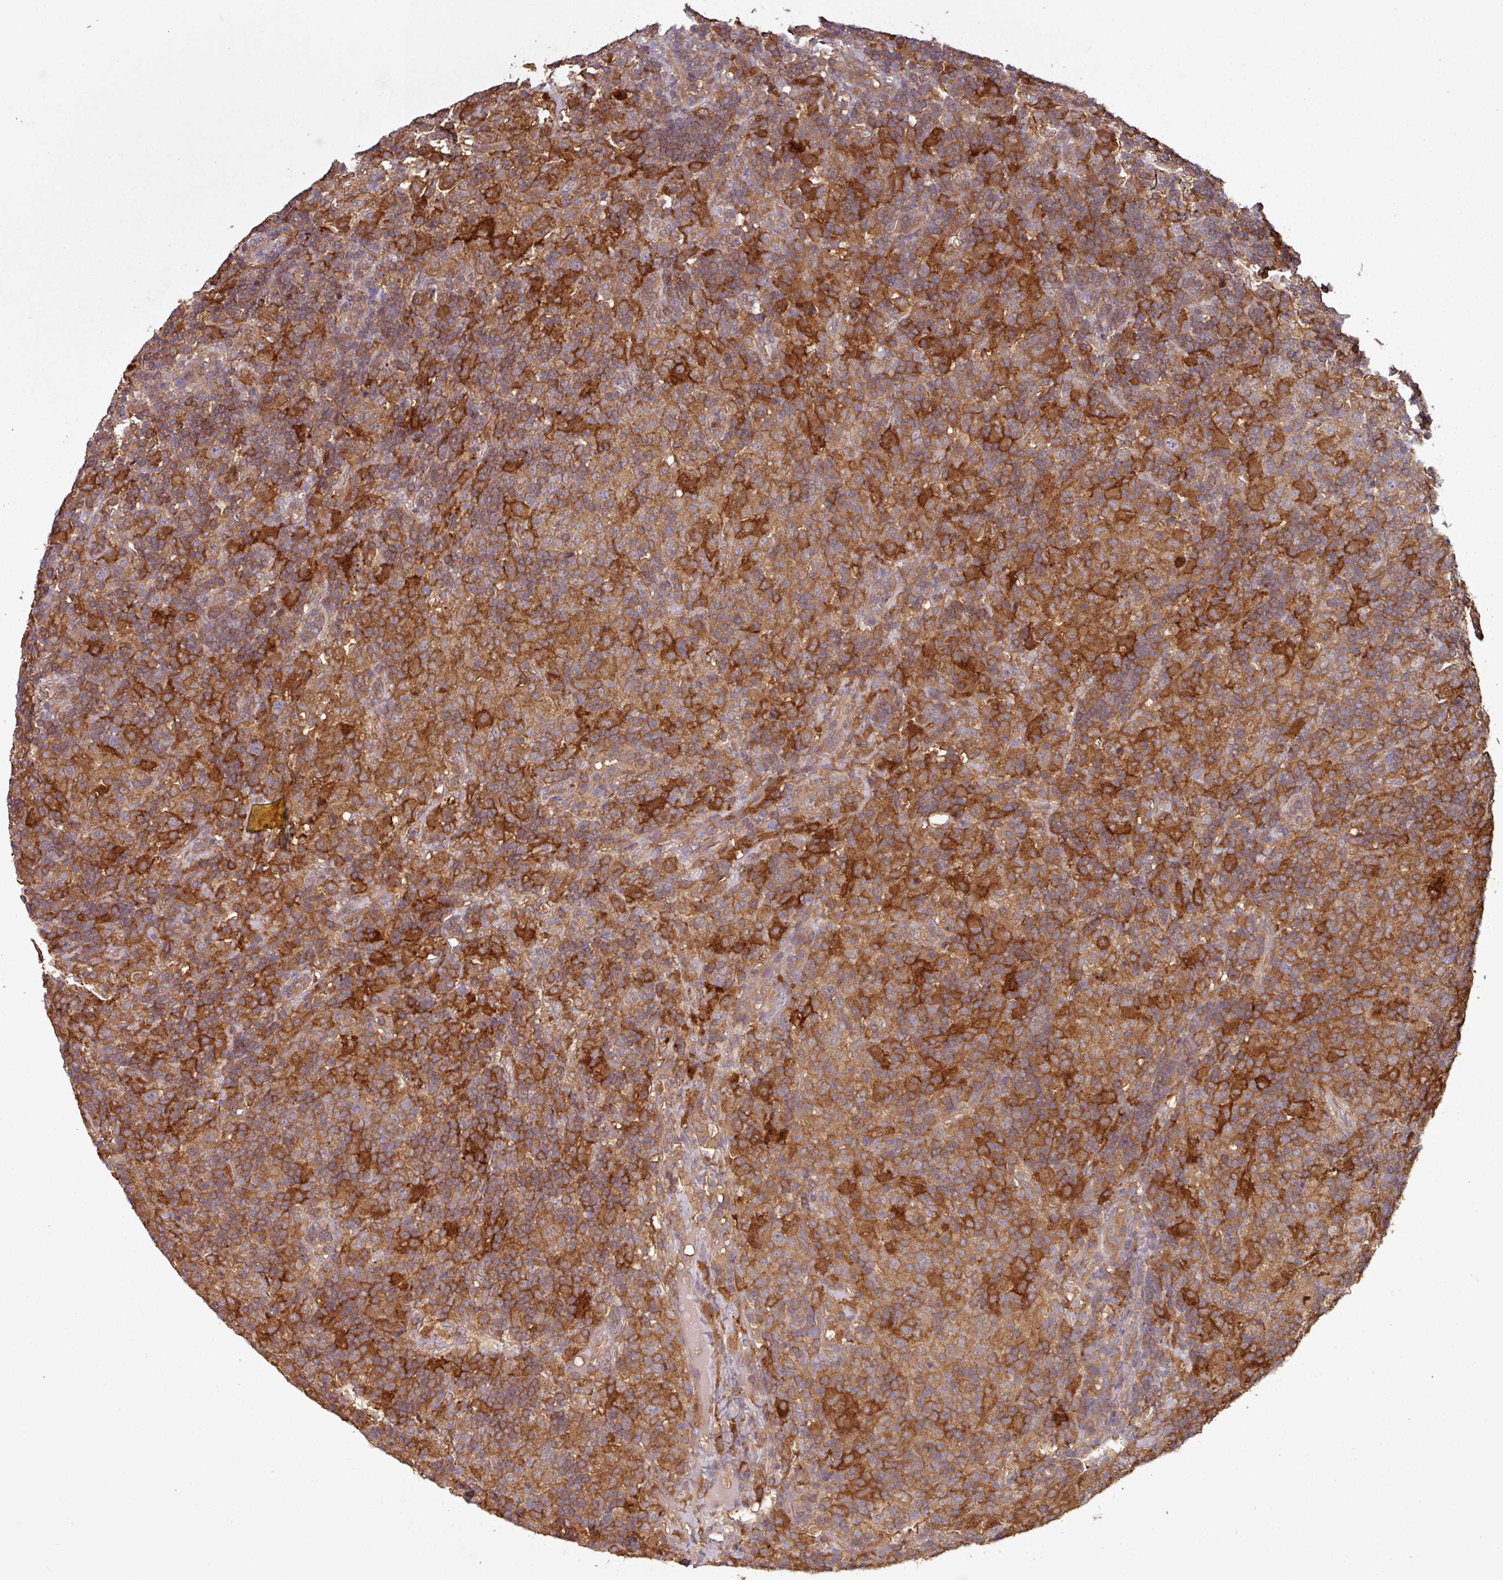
{"staining": {"intensity": "weak", "quantity": ">75%", "location": "cytoplasmic/membranous"}, "tissue": "lymphoma", "cell_type": "Tumor cells", "image_type": "cancer", "snomed": [{"axis": "morphology", "description": "Hodgkin's disease, NOS"}, {"axis": "topography", "description": "Lymph node"}], "caption": "IHC (DAB (3,3'-diaminobenzidine)) staining of human lymphoma exhibits weak cytoplasmic/membranous protein staining in approximately >75% of tumor cells.", "gene": "GNPDA1", "patient": {"sex": "male", "age": 70}}